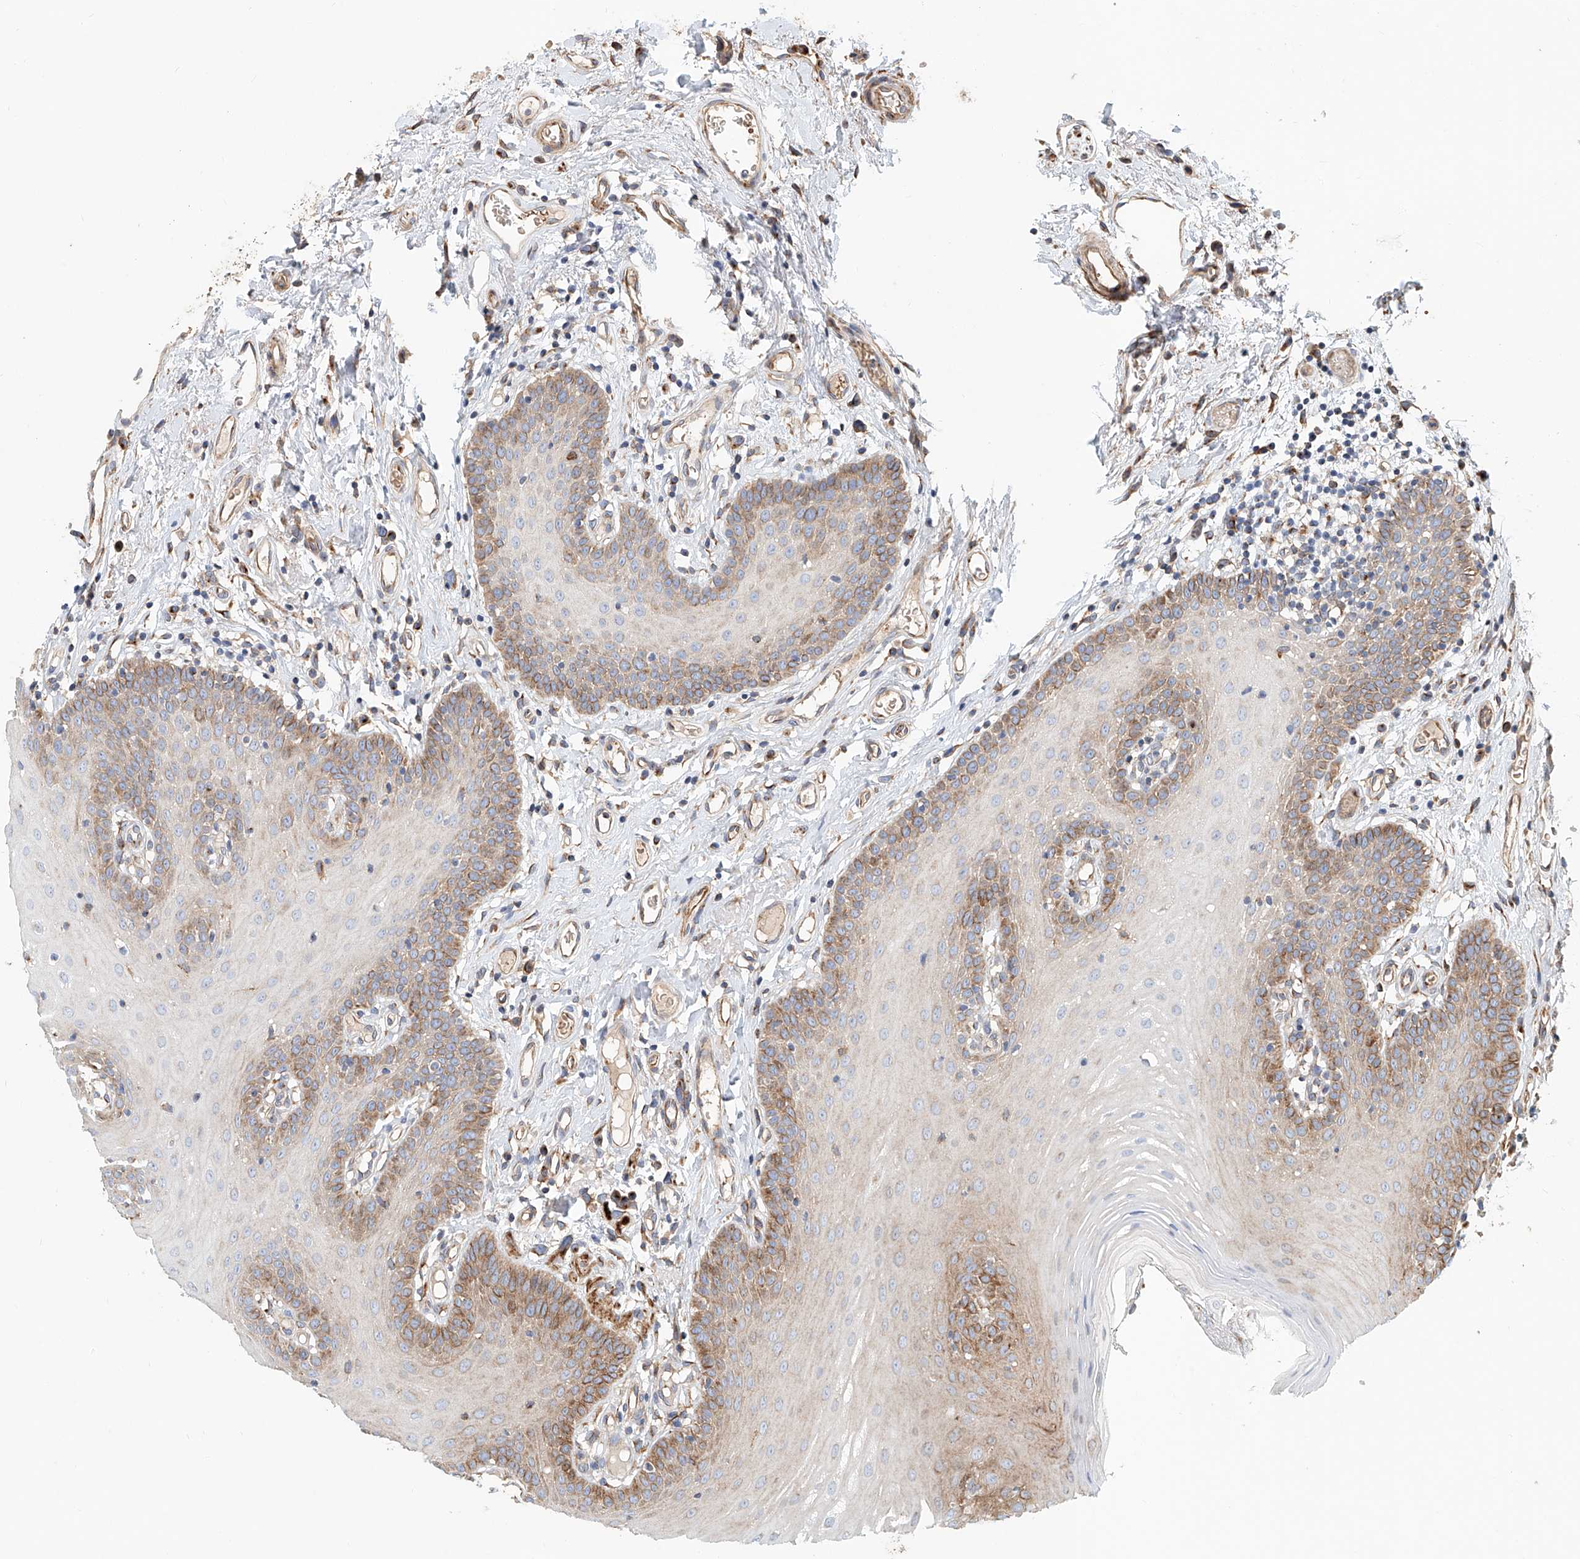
{"staining": {"intensity": "moderate", "quantity": "<25%", "location": "cytoplasmic/membranous"}, "tissue": "oral mucosa", "cell_type": "Squamous epithelial cells", "image_type": "normal", "snomed": [{"axis": "morphology", "description": "Normal tissue, NOS"}, {"axis": "topography", "description": "Oral tissue"}], "caption": "The immunohistochemical stain labels moderate cytoplasmic/membranous staining in squamous epithelial cells of unremarkable oral mucosa. Using DAB (brown) and hematoxylin (blue) stains, captured at high magnification using brightfield microscopy.", "gene": "HGSNAT", "patient": {"sex": "male", "age": 74}}